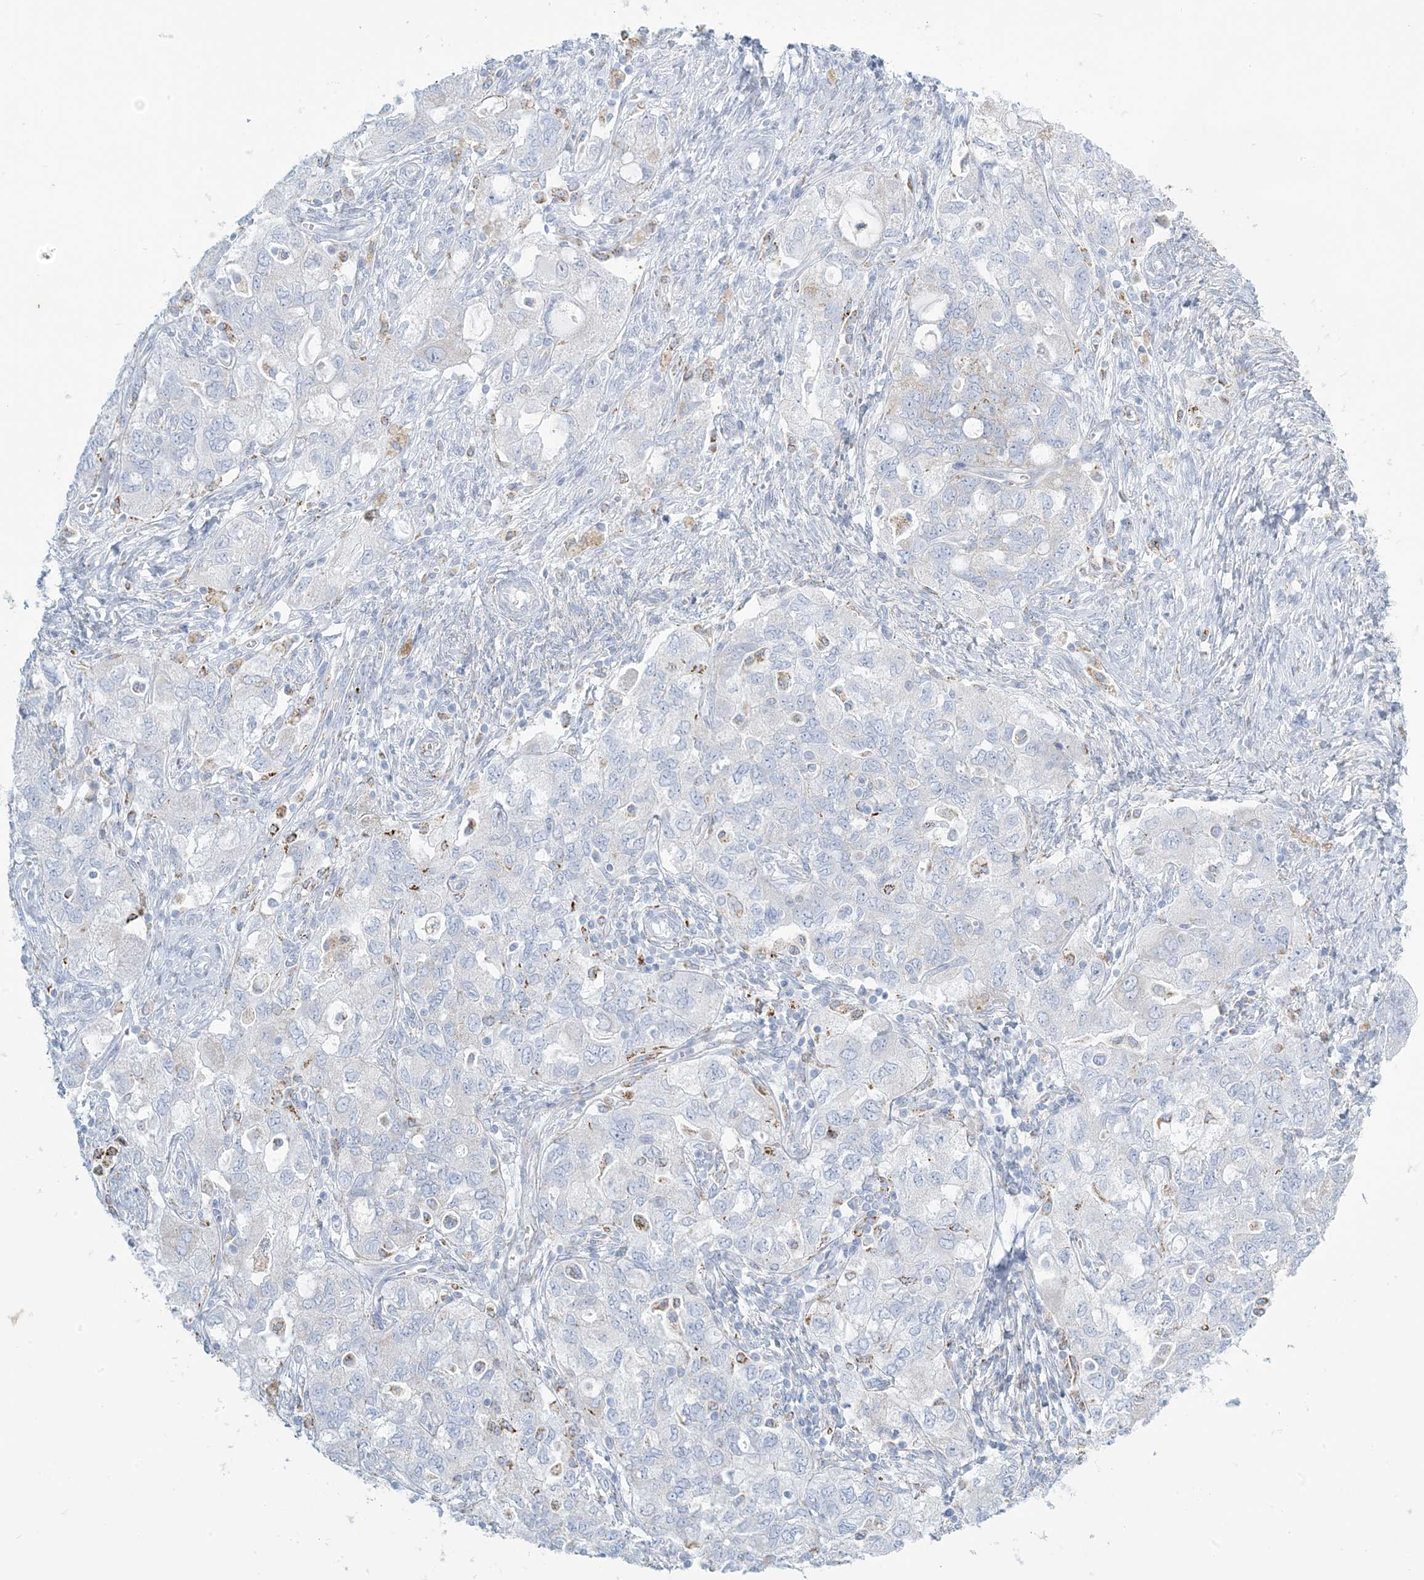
{"staining": {"intensity": "negative", "quantity": "none", "location": "none"}, "tissue": "ovarian cancer", "cell_type": "Tumor cells", "image_type": "cancer", "snomed": [{"axis": "morphology", "description": "Carcinoma, NOS"}, {"axis": "morphology", "description": "Cystadenocarcinoma, serous, NOS"}, {"axis": "topography", "description": "Ovary"}], "caption": "Image shows no significant protein expression in tumor cells of ovarian cancer. (Brightfield microscopy of DAB immunohistochemistry at high magnification).", "gene": "ZDHHC4", "patient": {"sex": "female", "age": 69}}